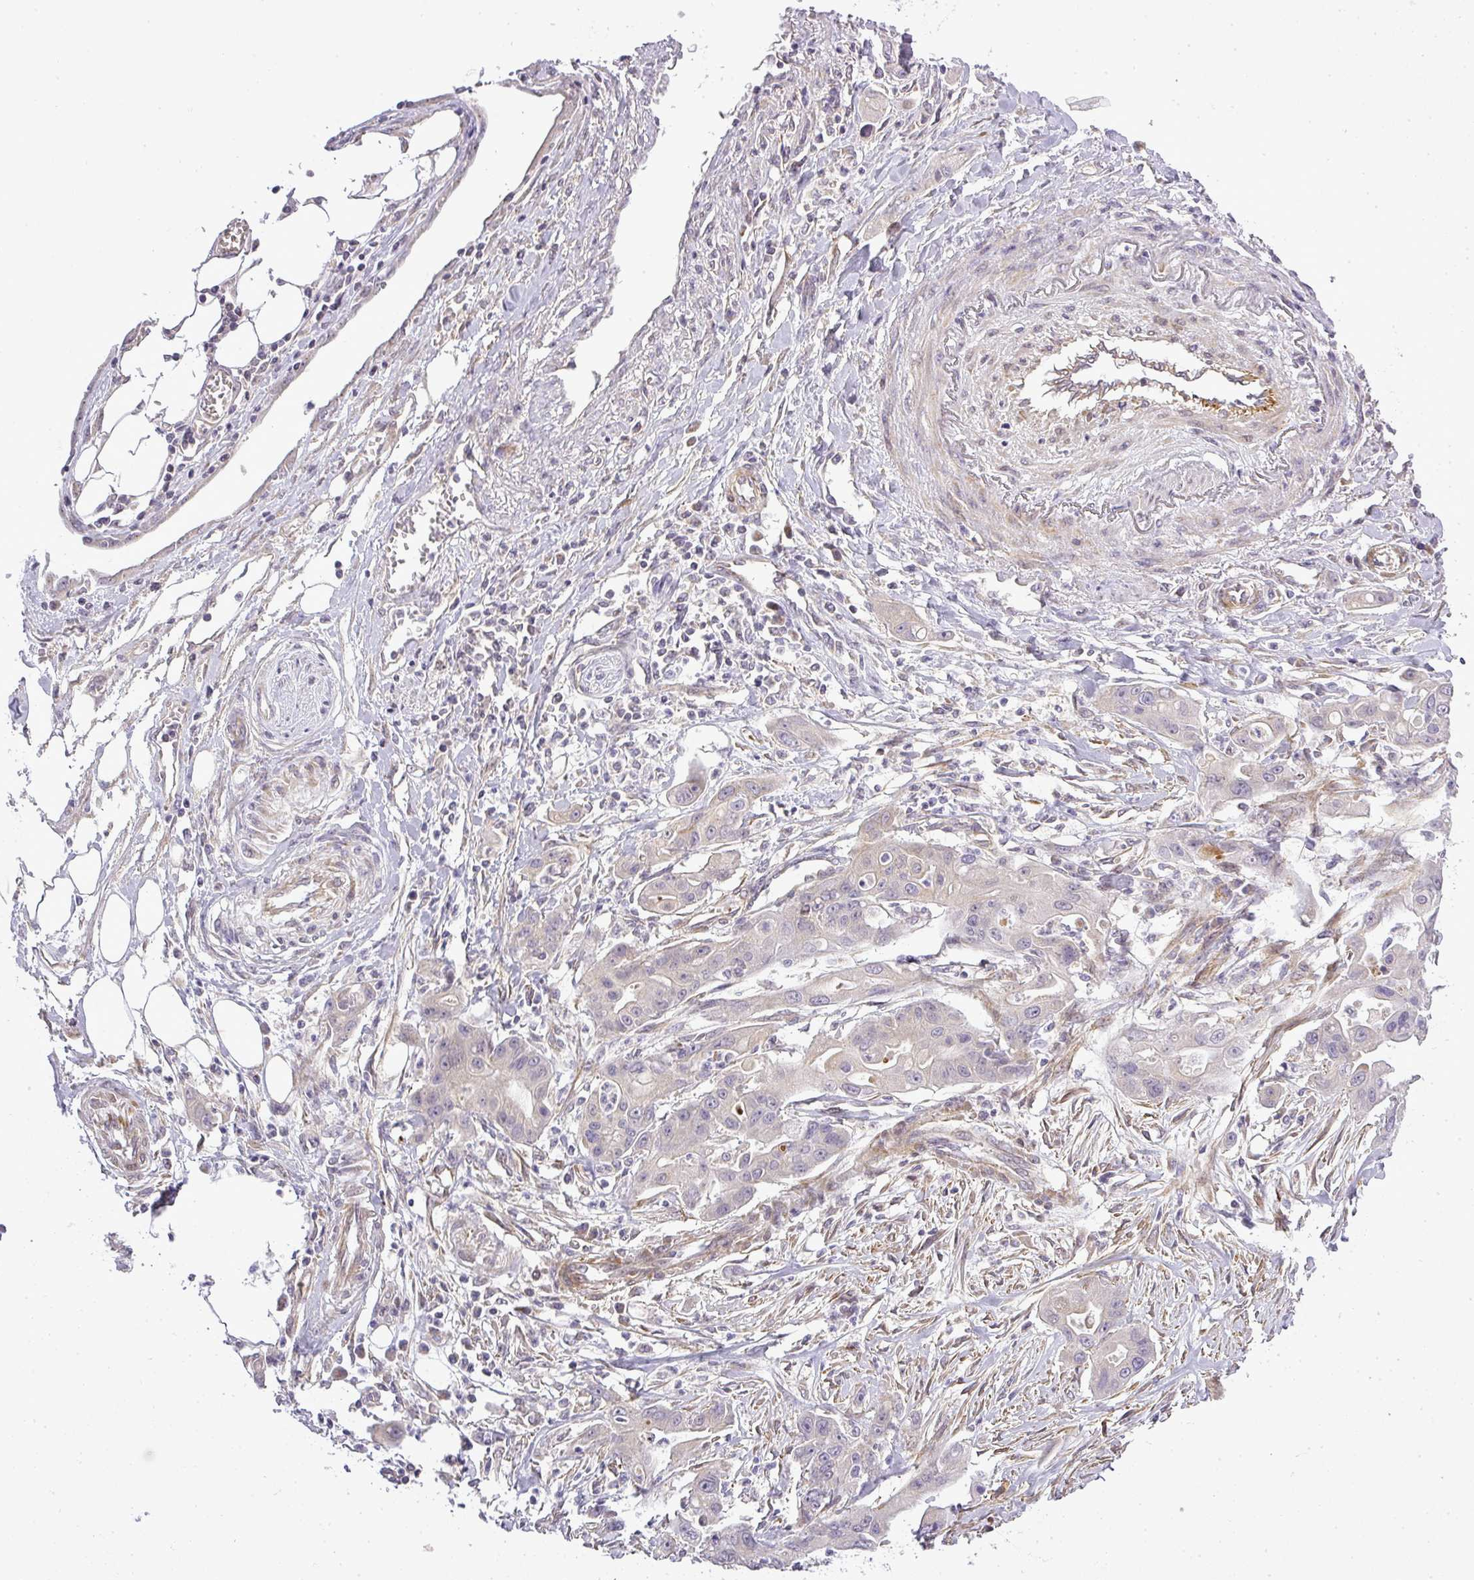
{"staining": {"intensity": "negative", "quantity": "none", "location": "none"}, "tissue": "ovarian cancer", "cell_type": "Tumor cells", "image_type": "cancer", "snomed": [{"axis": "morphology", "description": "Cystadenocarcinoma, mucinous, NOS"}, {"axis": "topography", "description": "Ovary"}], "caption": "Immunohistochemistry of mucinous cystadenocarcinoma (ovarian) exhibits no expression in tumor cells.", "gene": "ZDHHC1", "patient": {"sex": "female", "age": 70}}